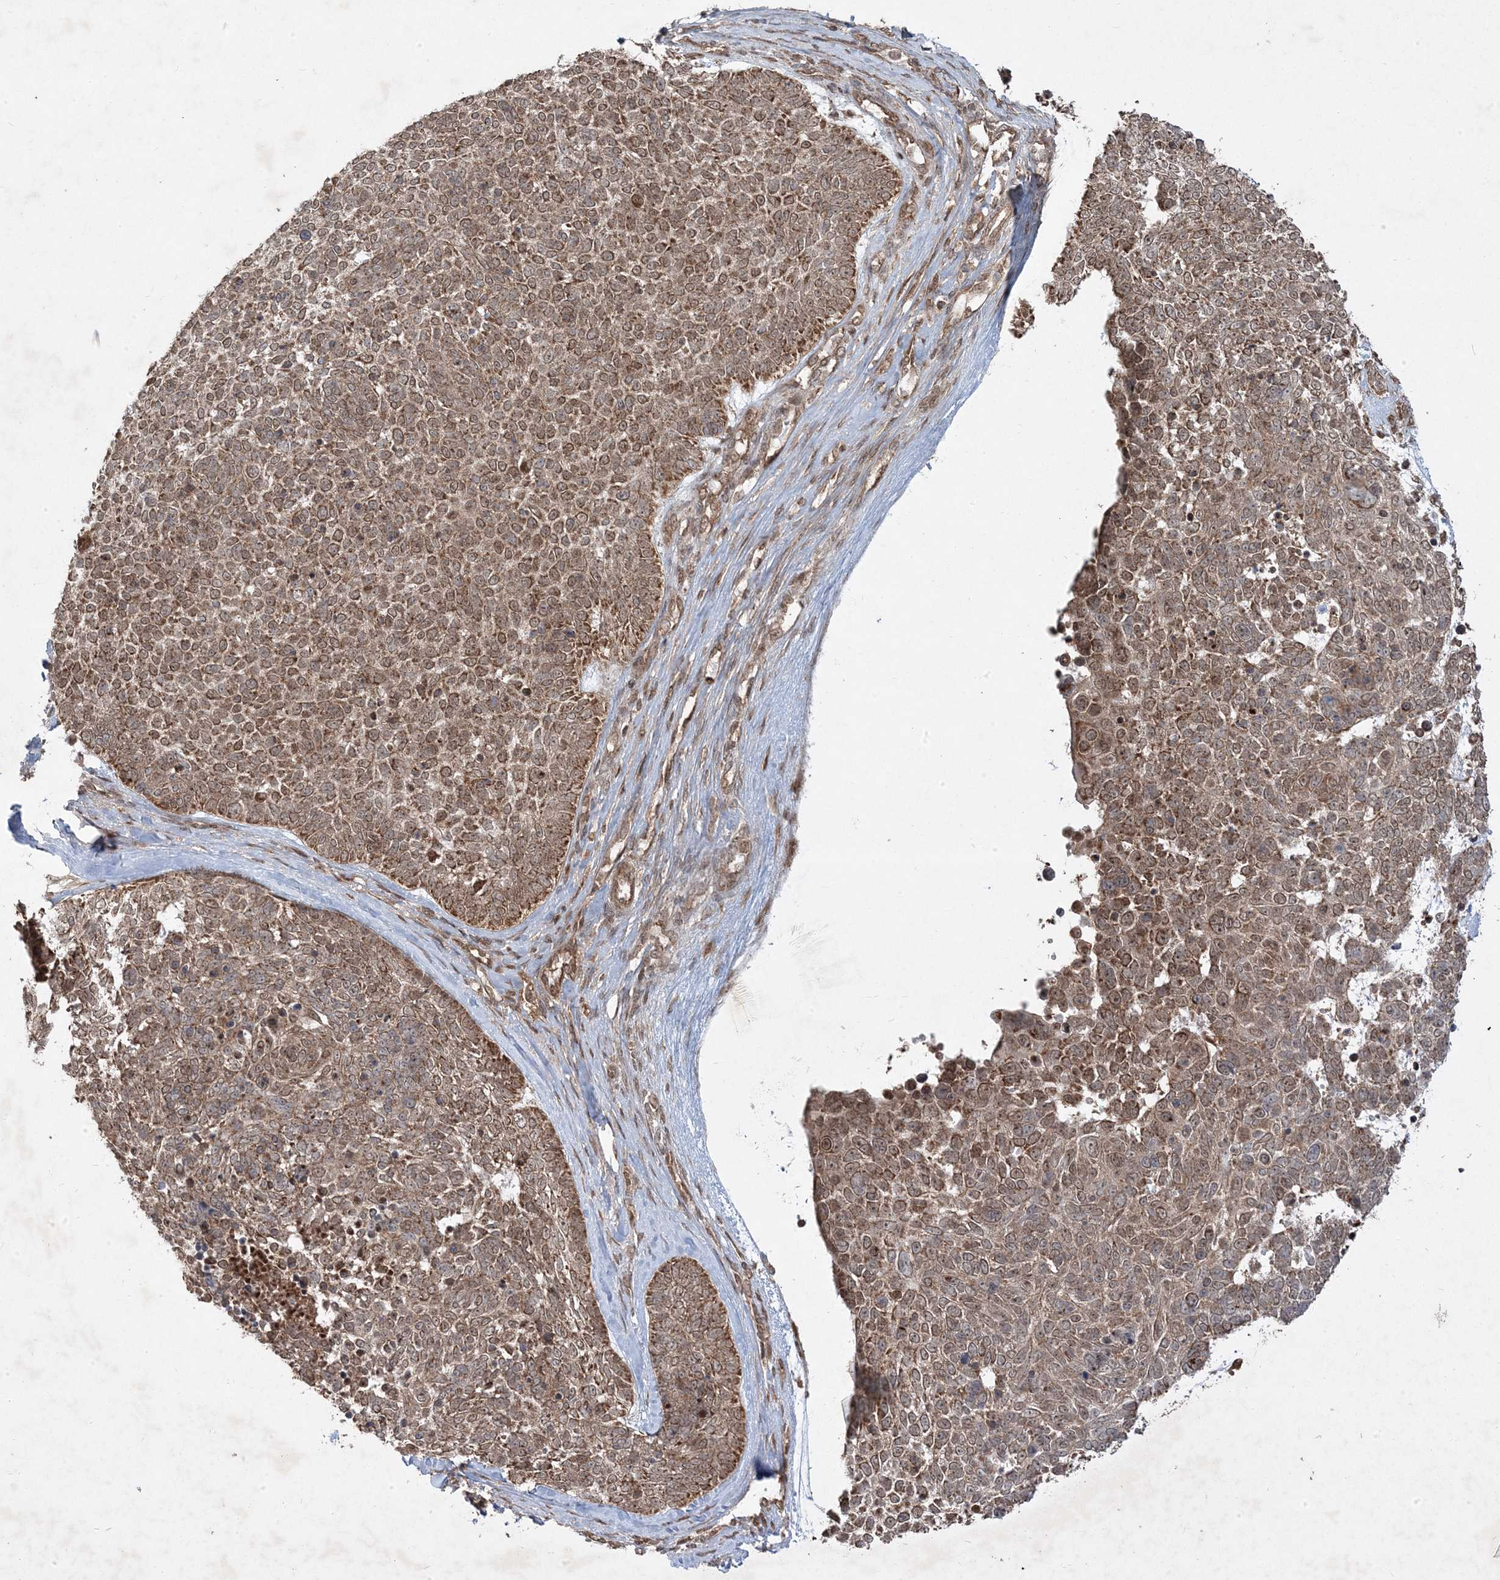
{"staining": {"intensity": "moderate", "quantity": ">75%", "location": "cytoplasmic/membranous,nuclear"}, "tissue": "skin cancer", "cell_type": "Tumor cells", "image_type": "cancer", "snomed": [{"axis": "morphology", "description": "Basal cell carcinoma"}, {"axis": "topography", "description": "Skin"}], "caption": "The photomicrograph exhibits a brown stain indicating the presence of a protein in the cytoplasmic/membranous and nuclear of tumor cells in basal cell carcinoma (skin). (DAB (3,3'-diaminobenzidine) IHC, brown staining for protein, blue staining for nuclei).", "gene": "PLEKHM2", "patient": {"sex": "female", "age": 81}}